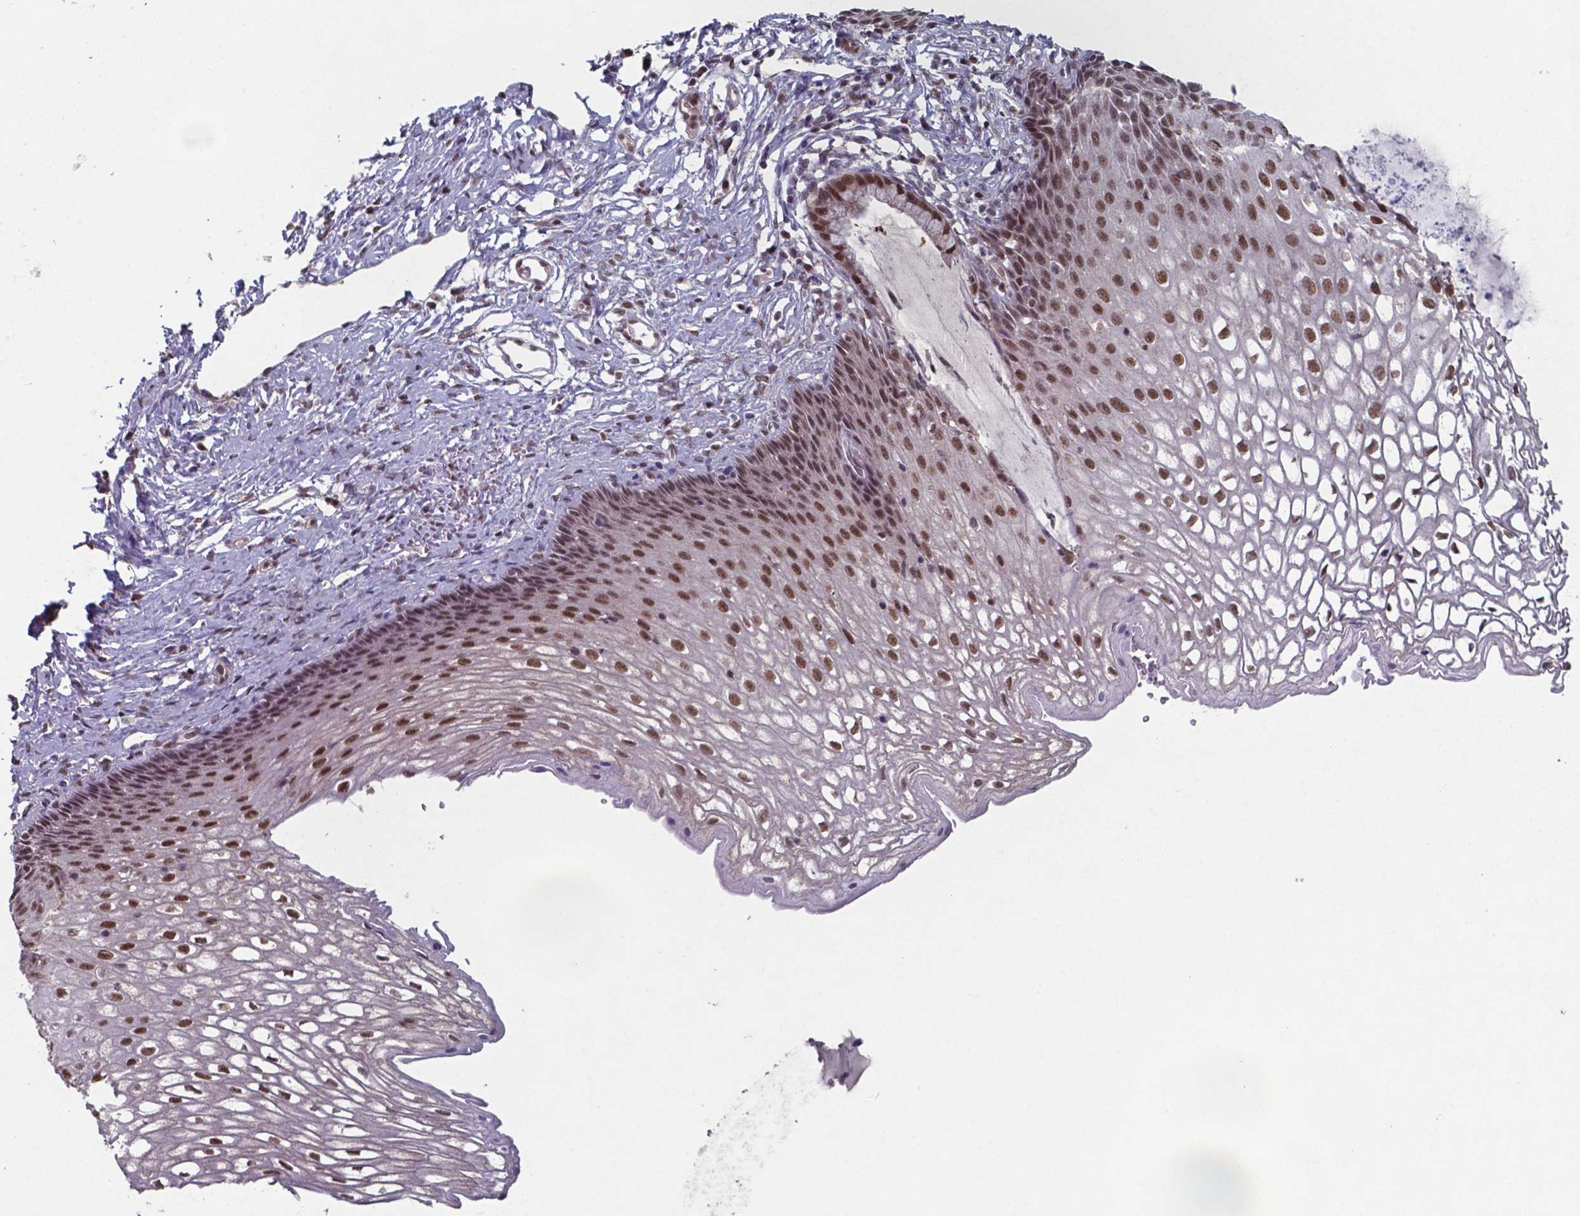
{"staining": {"intensity": "strong", "quantity": ">75%", "location": "nuclear"}, "tissue": "cervix", "cell_type": "Glandular cells", "image_type": "normal", "snomed": [{"axis": "morphology", "description": "Normal tissue, NOS"}, {"axis": "topography", "description": "Cervix"}], "caption": "Immunohistochemistry micrograph of benign human cervix stained for a protein (brown), which demonstrates high levels of strong nuclear staining in approximately >75% of glandular cells.", "gene": "UBA1", "patient": {"sex": "female", "age": 40}}